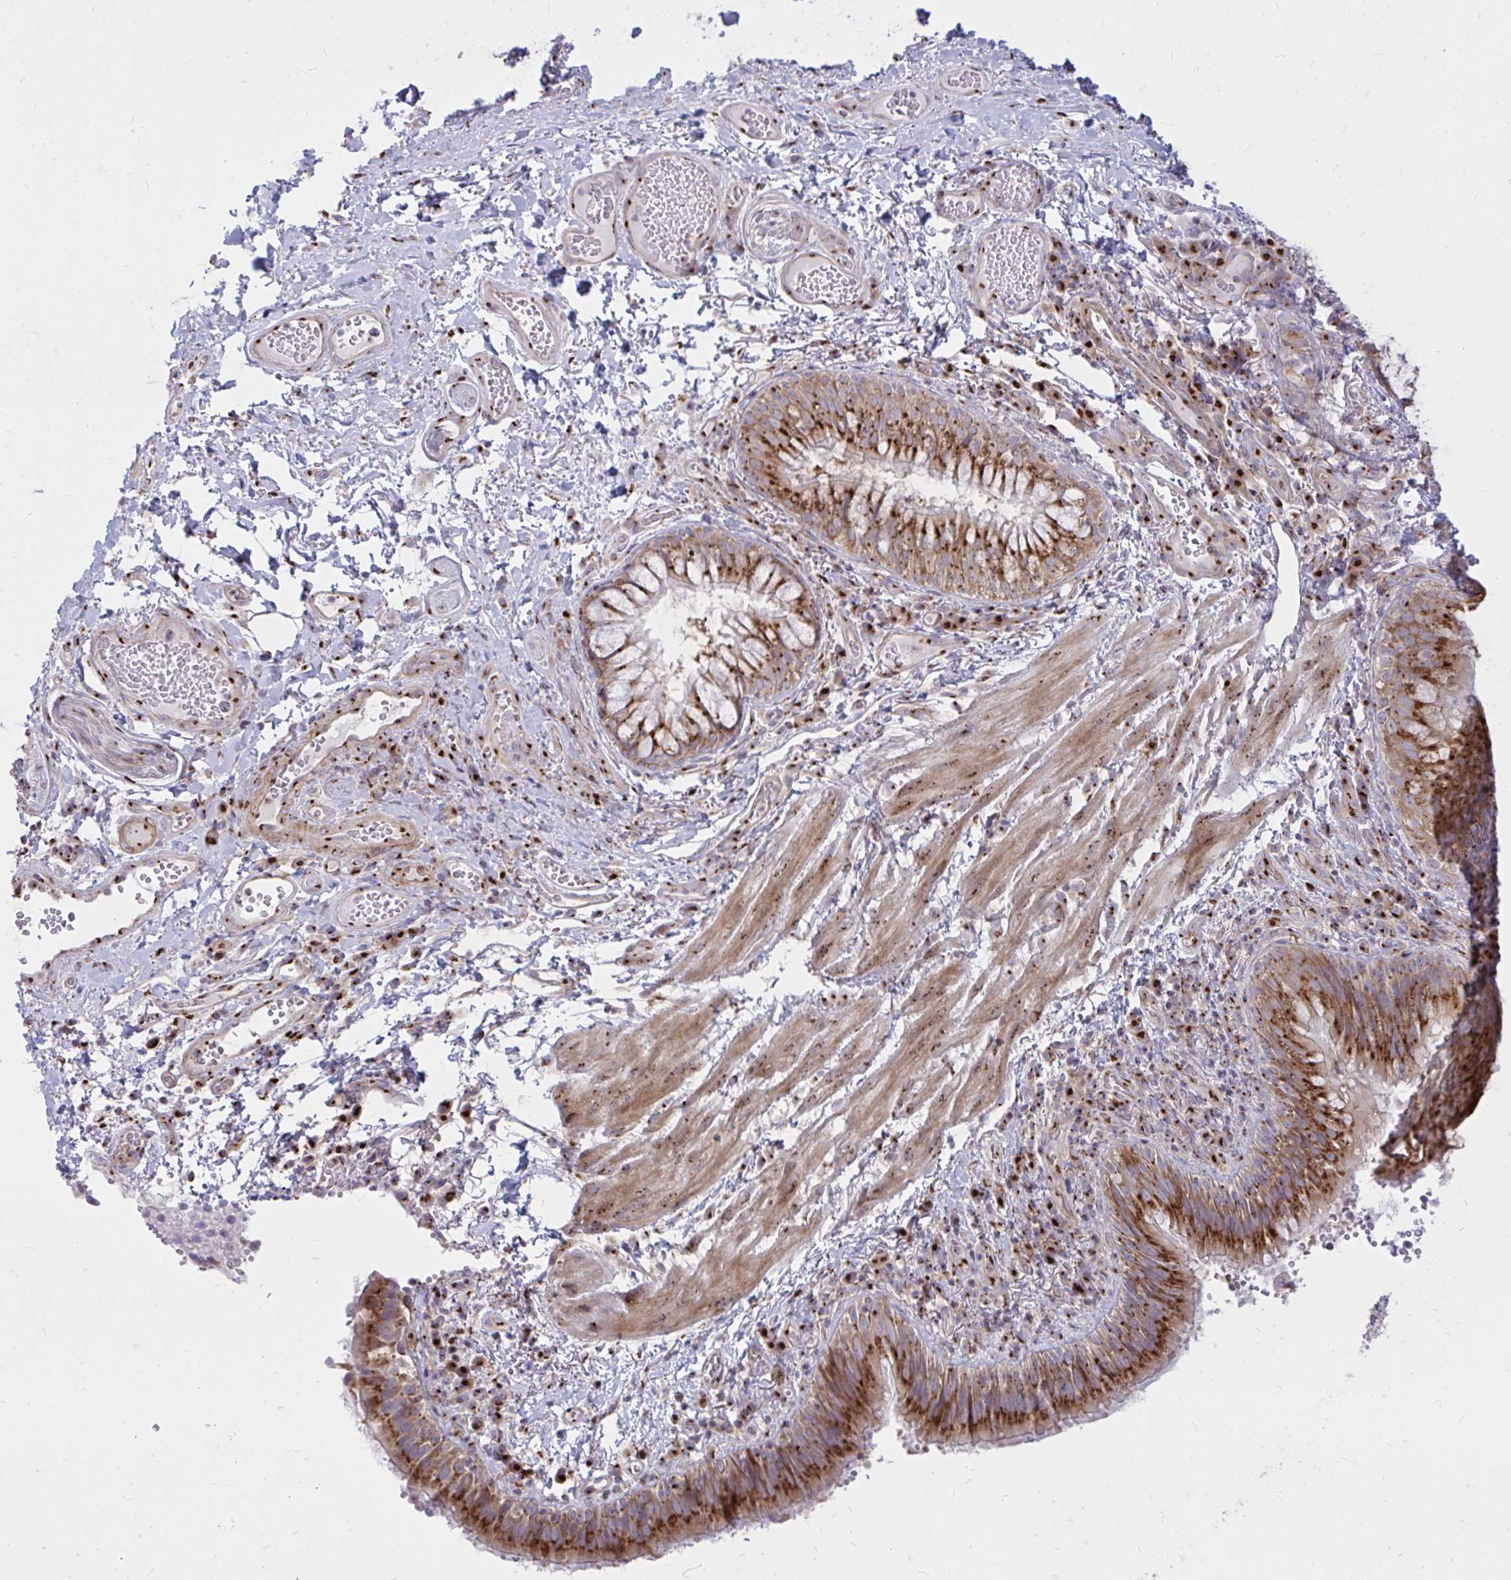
{"staining": {"intensity": "strong", "quantity": ">75%", "location": "cytoplasmic/membranous"}, "tissue": "bronchus", "cell_type": "Respiratory epithelial cells", "image_type": "normal", "snomed": [{"axis": "morphology", "description": "Normal tissue, NOS"}, {"axis": "topography", "description": "Lymph node"}, {"axis": "topography", "description": "Bronchus"}], "caption": "A high-resolution photomicrograph shows IHC staining of normal bronchus, which demonstrates strong cytoplasmic/membranous expression in about >75% of respiratory epithelial cells.", "gene": "RAB6A", "patient": {"sex": "male", "age": 56}}